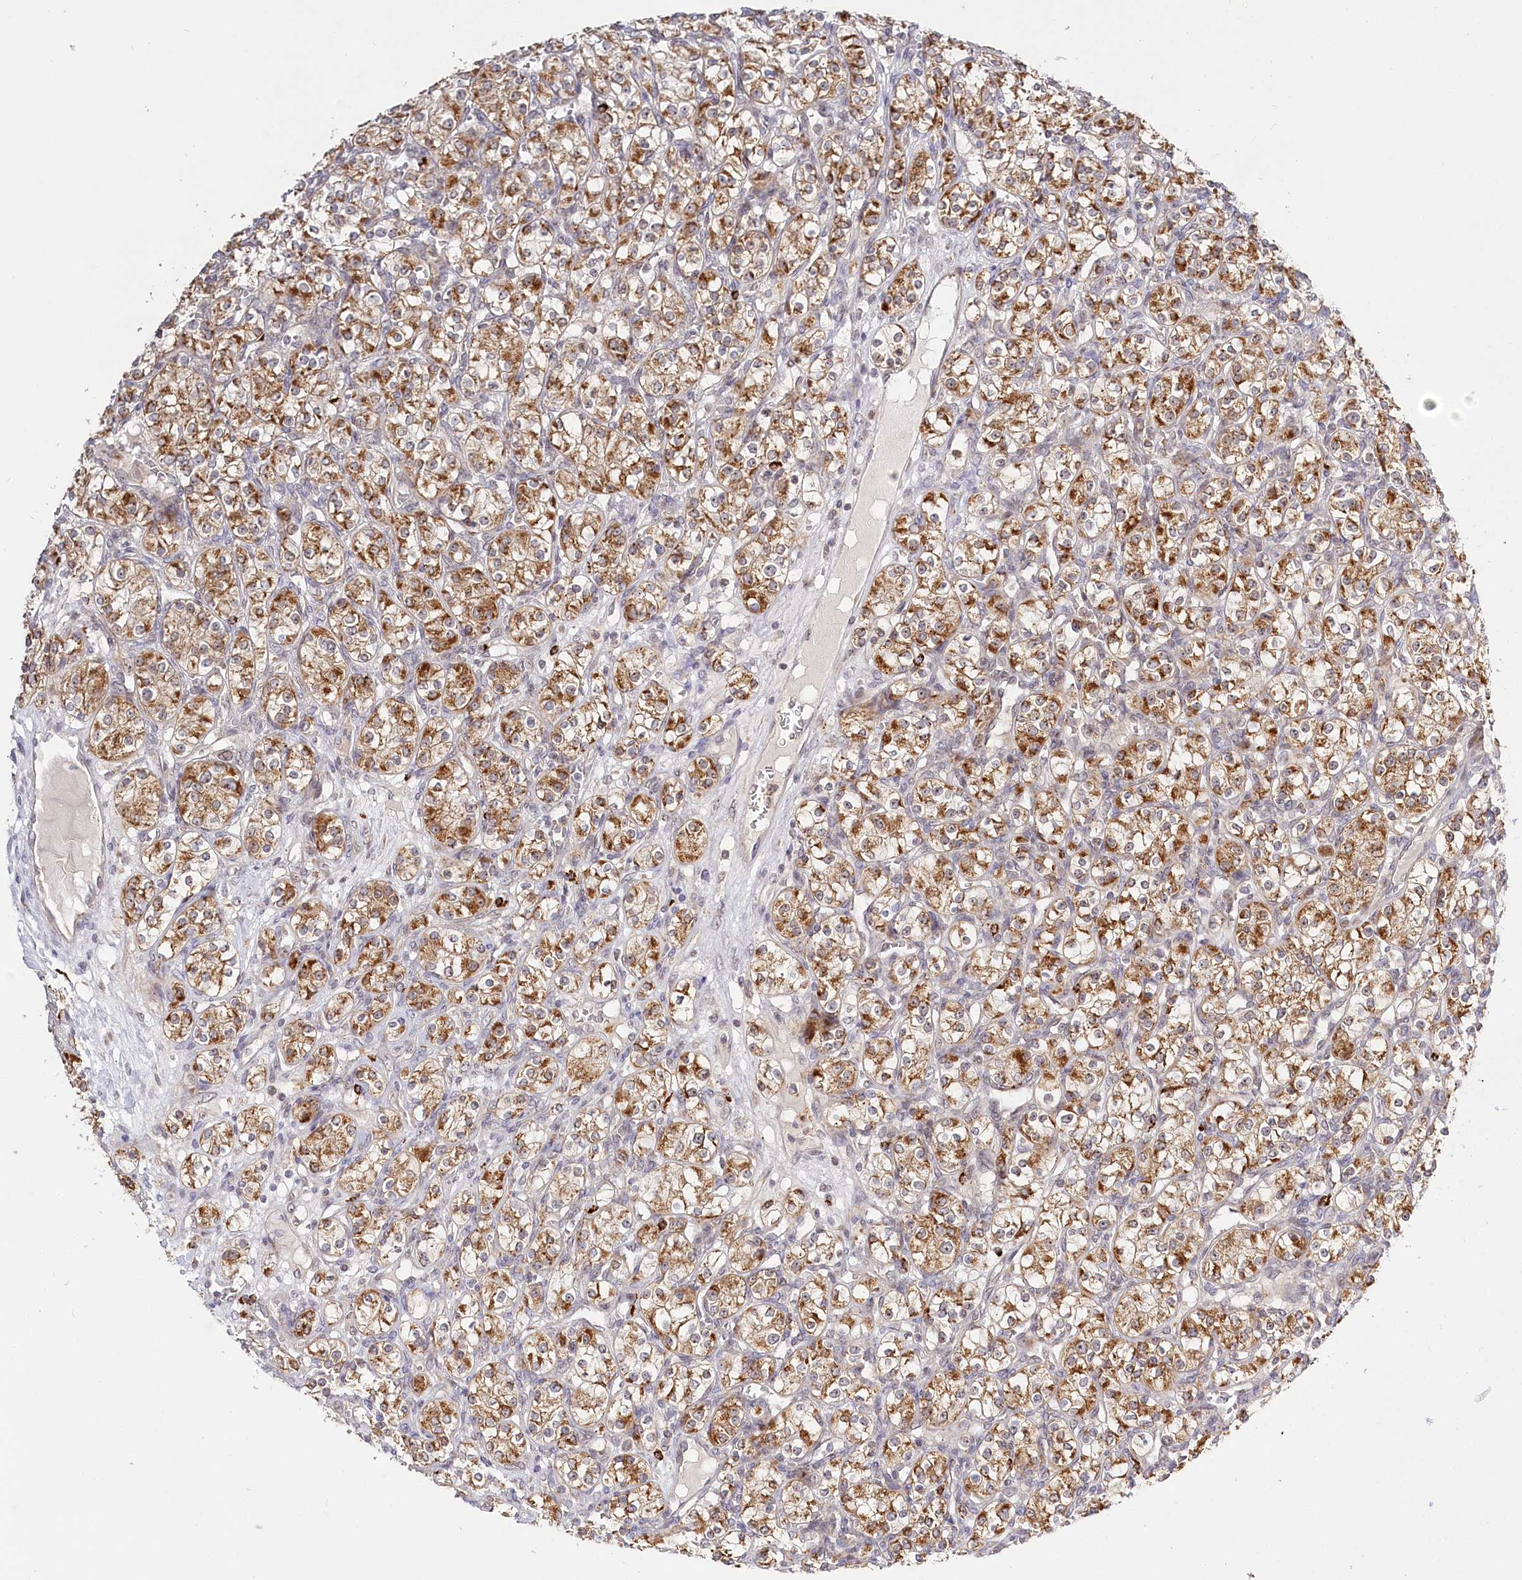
{"staining": {"intensity": "moderate", "quantity": ">75%", "location": "cytoplasmic/membranous"}, "tissue": "renal cancer", "cell_type": "Tumor cells", "image_type": "cancer", "snomed": [{"axis": "morphology", "description": "Adenocarcinoma, NOS"}, {"axis": "topography", "description": "Kidney"}], "caption": "Moderate cytoplasmic/membranous protein positivity is seen in about >75% of tumor cells in renal adenocarcinoma. (DAB (3,3'-diaminobenzidine) = brown stain, brightfield microscopy at high magnification).", "gene": "RTN4IP1", "patient": {"sex": "male", "age": 77}}